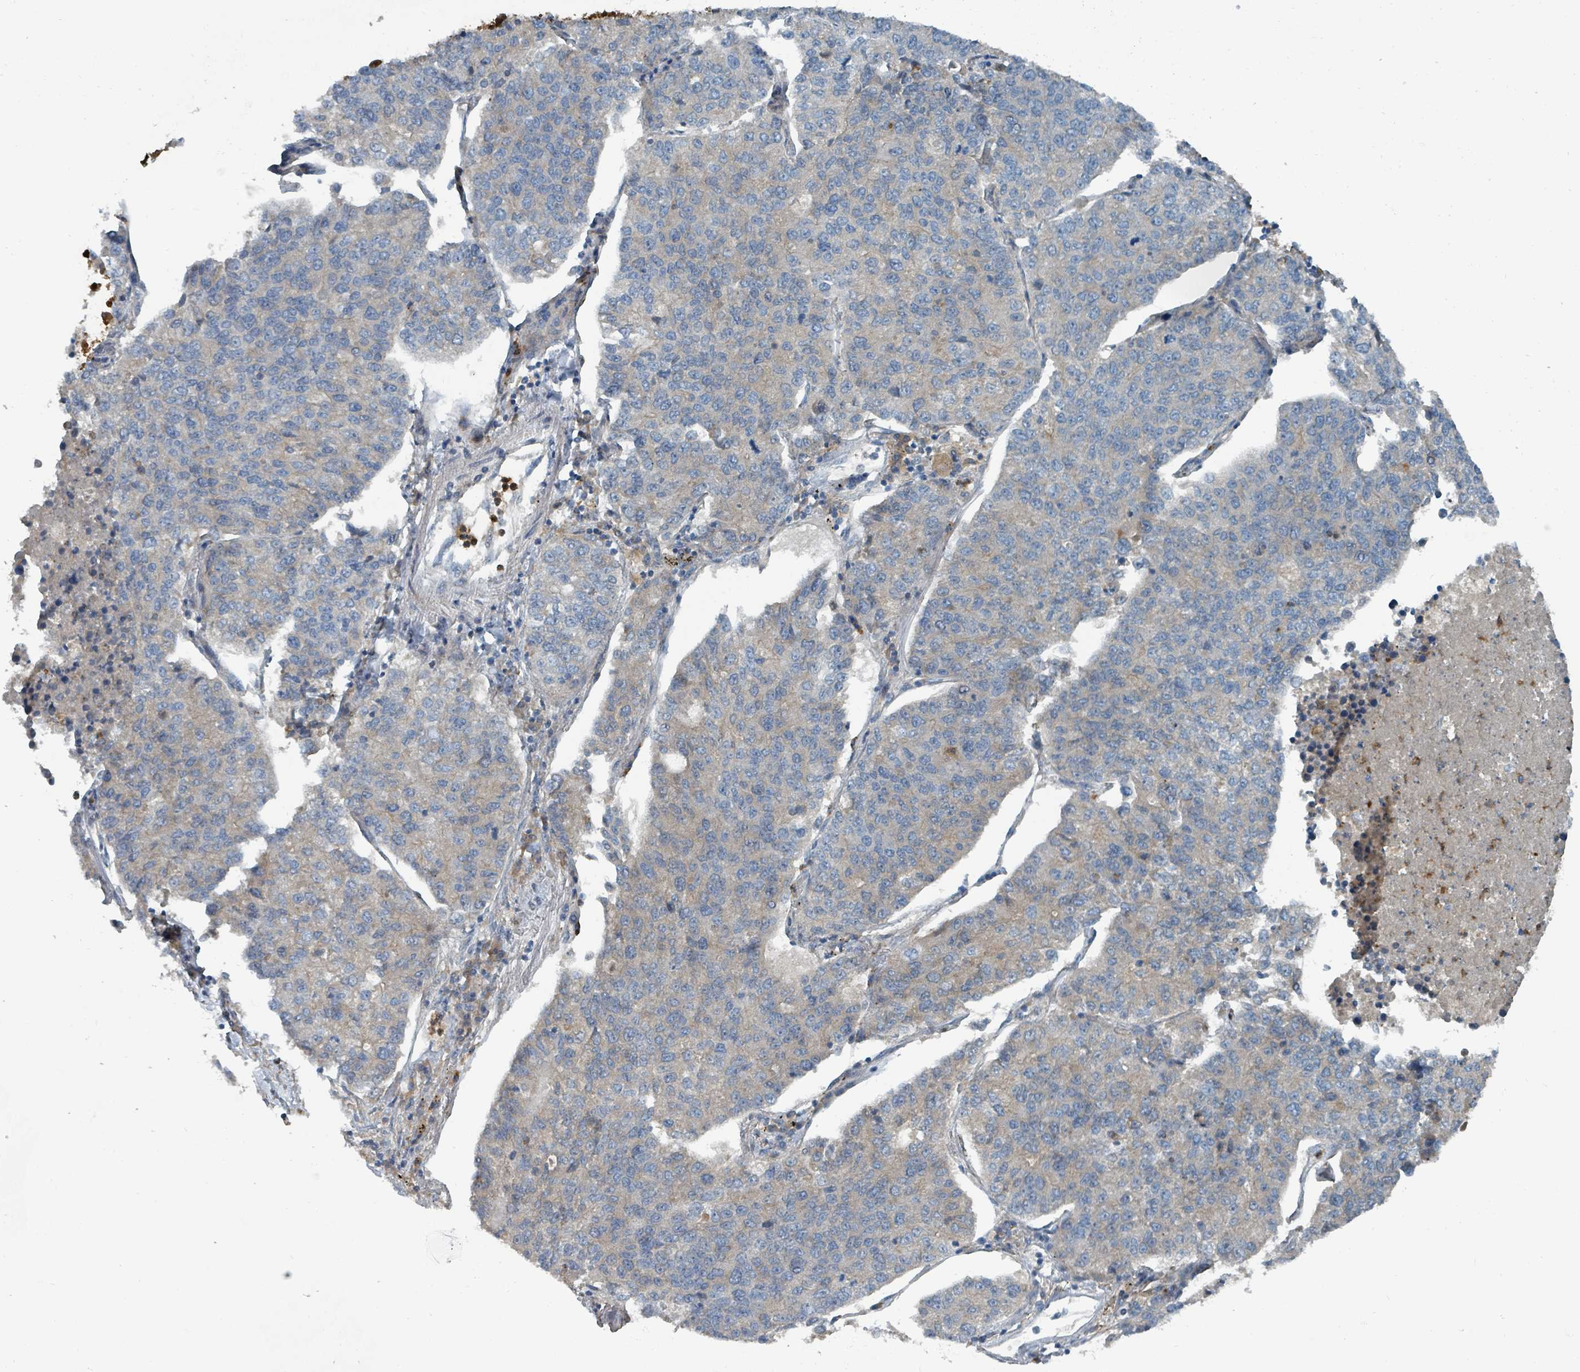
{"staining": {"intensity": "weak", "quantity": "<25%", "location": "cytoplasmic/membranous"}, "tissue": "lung cancer", "cell_type": "Tumor cells", "image_type": "cancer", "snomed": [{"axis": "morphology", "description": "Adenocarcinoma, NOS"}, {"axis": "topography", "description": "Lung"}], "caption": "This is a micrograph of immunohistochemistry staining of adenocarcinoma (lung), which shows no positivity in tumor cells.", "gene": "SLC44A5", "patient": {"sex": "male", "age": 49}}